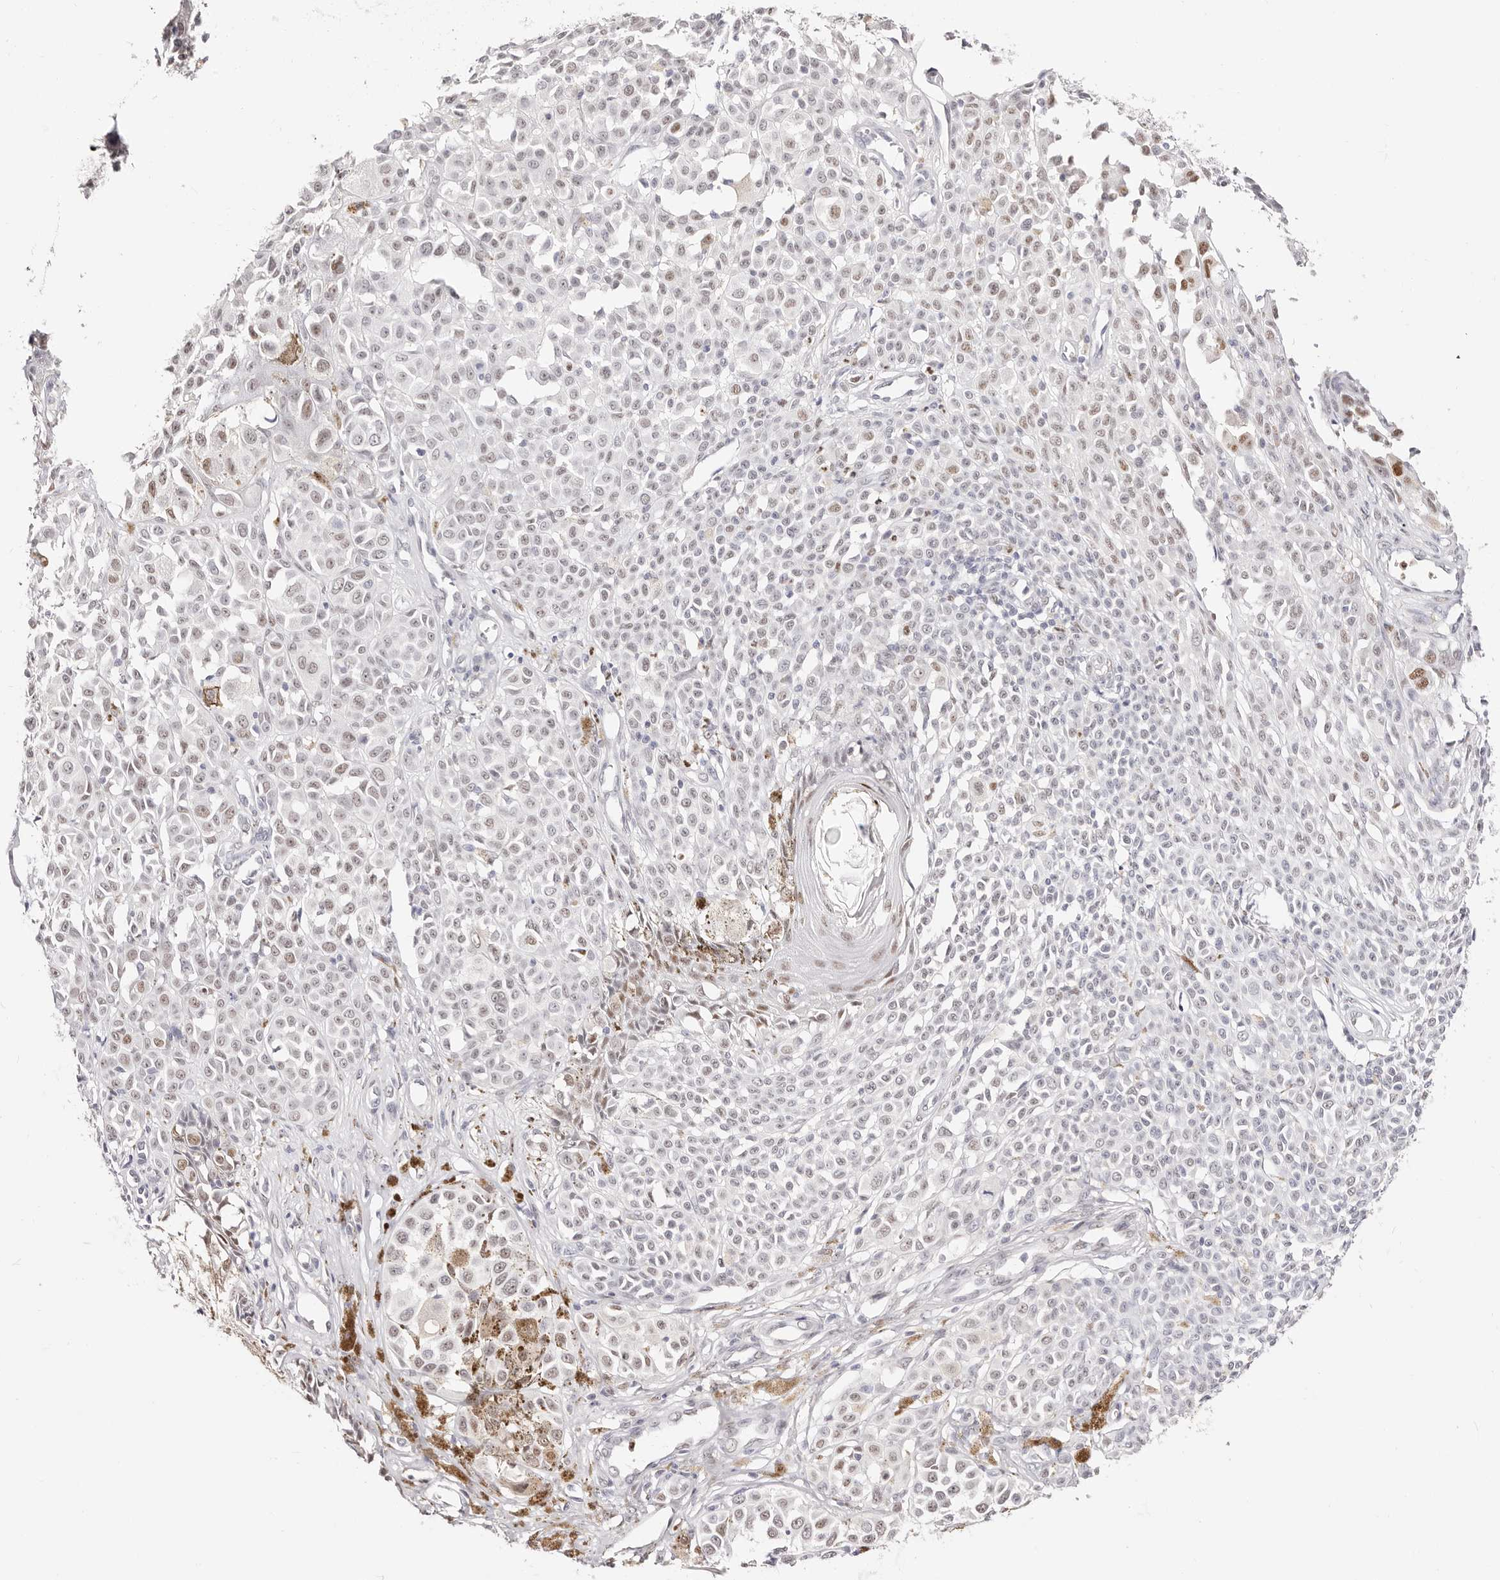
{"staining": {"intensity": "weak", "quantity": "25%-75%", "location": "nuclear"}, "tissue": "melanoma", "cell_type": "Tumor cells", "image_type": "cancer", "snomed": [{"axis": "morphology", "description": "Malignant melanoma, NOS"}, {"axis": "topography", "description": "Skin of leg"}], "caption": "Brown immunohistochemical staining in human melanoma shows weak nuclear expression in approximately 25%-75% of tumor cells. The staining was performed using DAB to visualize the protein expression in brown, while the nuclei were stained in blue with hematoxylin (Magnification: 20x).", "gene": "TKT", "patient": {"sex": "female", "age": 72}}